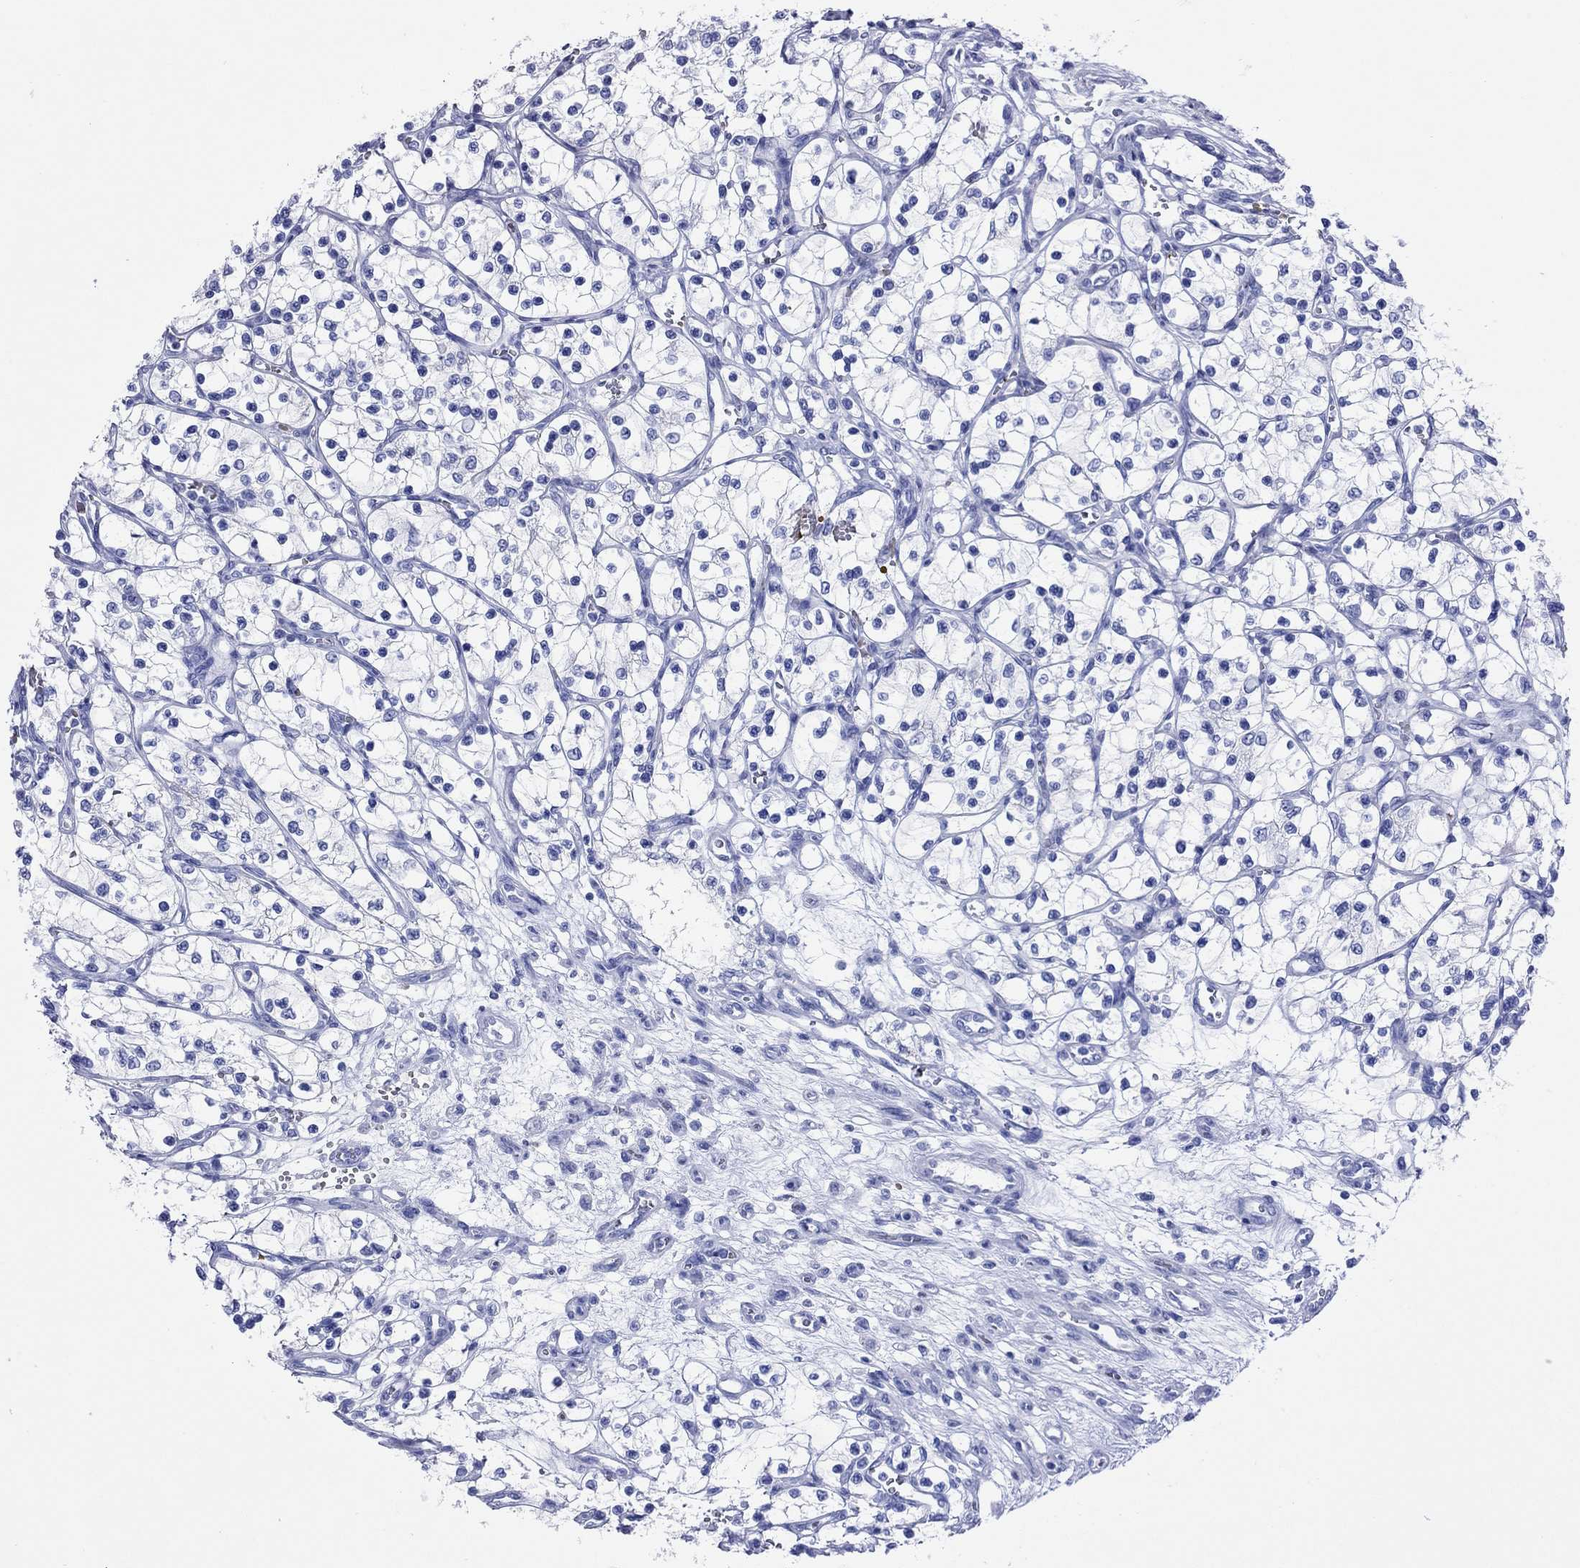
{"staining": {"intensity": "negative", "quantity": "none", "location": "none"}, "tissue": "renal cancer", "cell_type": "Tumor cells", "image_type": "cancer", "snomed": [{"axis": "morphology", "description": "Adenocarcinoma, NOS"}, {"axis": "topography", "description": "Kidney"}], "caption": "Immunohistochemistry micrograph of renal adenocarcinoma stained for a protein (brown), which reveals no staining in tumor cells.", "gene": "PTPRN", "patient": {"sex": "female", "age": 69}}